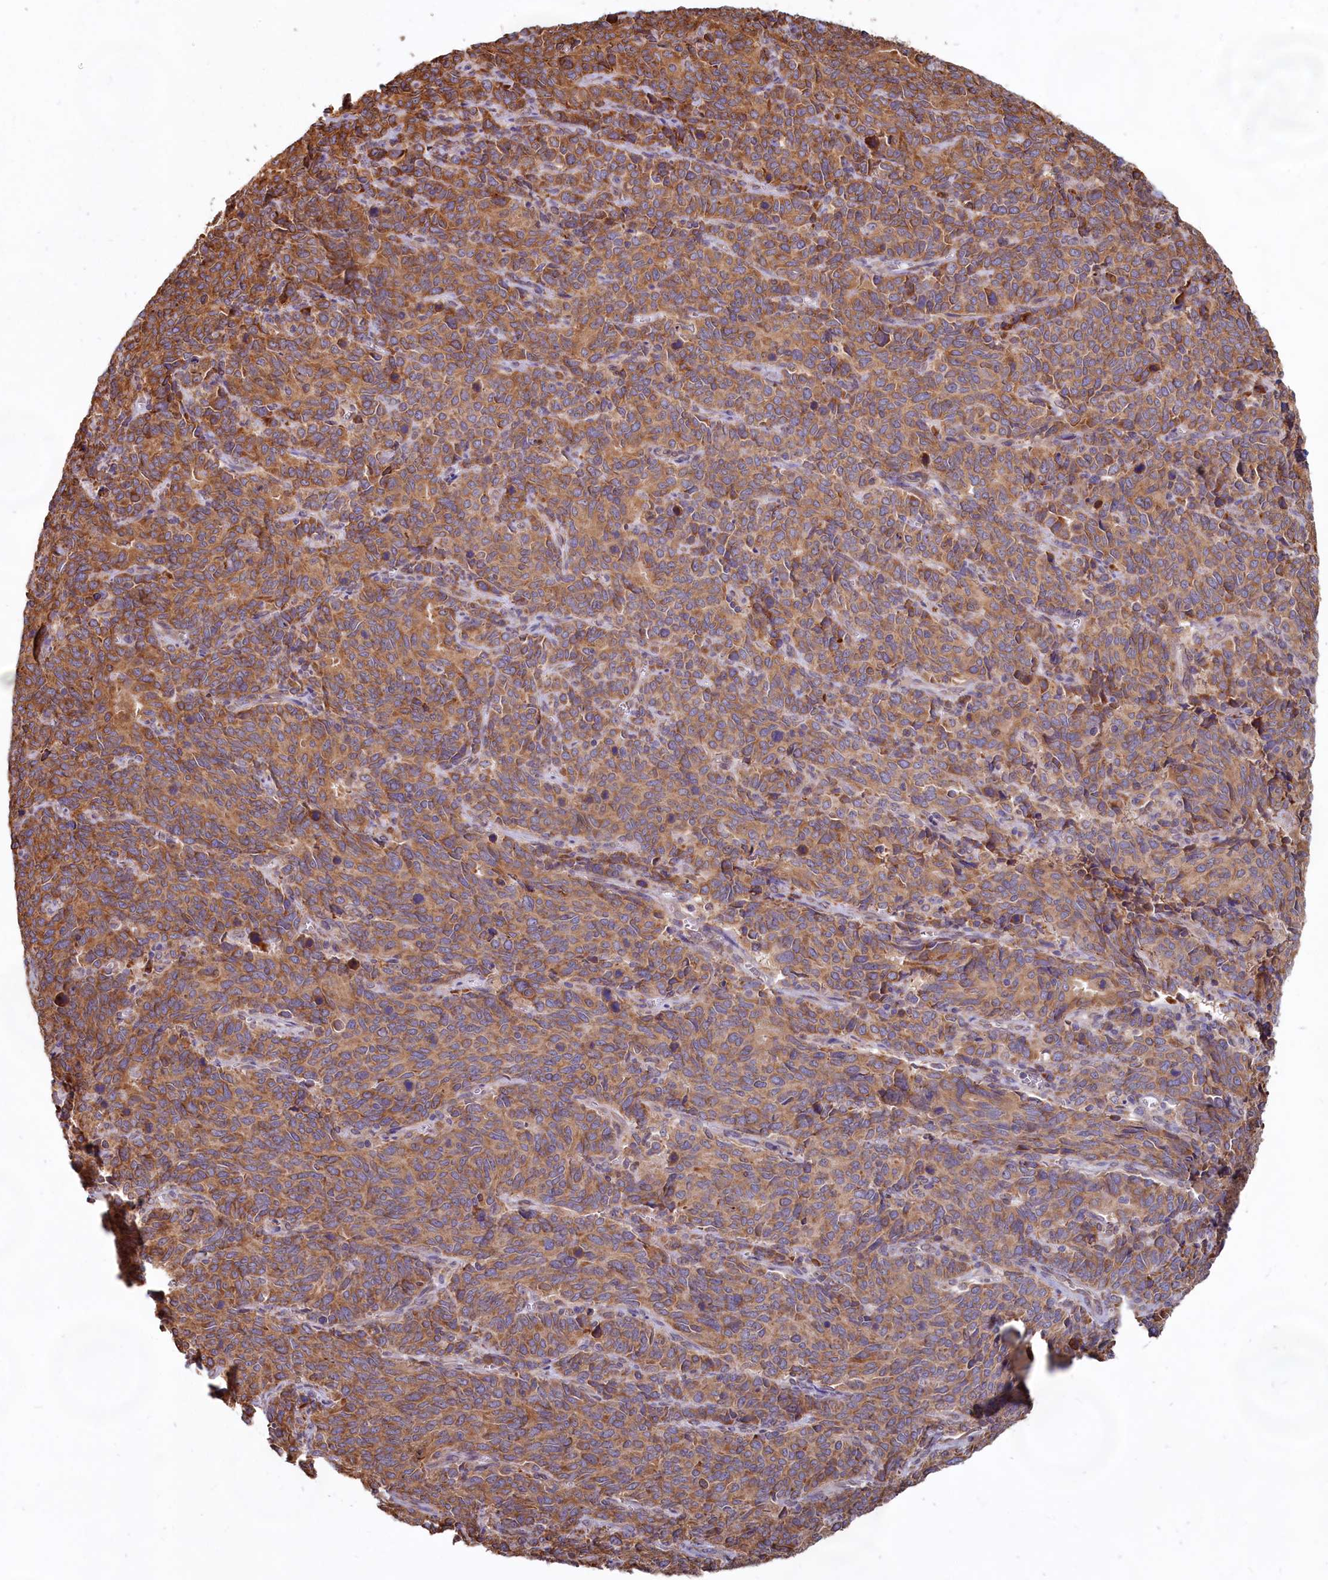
{"staining": {"intensity": "strong", "quantity": ">75%", "location": "cytoplasmic/membranous"}, "tissue": "cervical cancer", "cell_type": "Tumor cells", "image_type": "cancer", "snomed": [{"axis": "morphology", "description": "Squamous cell carcinoma, NOS"}, {"axis": "topography", "description": "Cervix"}], "caption": "Approximately >75% of tumor cells in human cervical squamous cell carcinoma show strong cytoplasmic/membranous protein positivity as visualized by brown immunohistochemical staining.", "gene": "TBC1D19", "patient": {"sex": "female", "age": 60}}